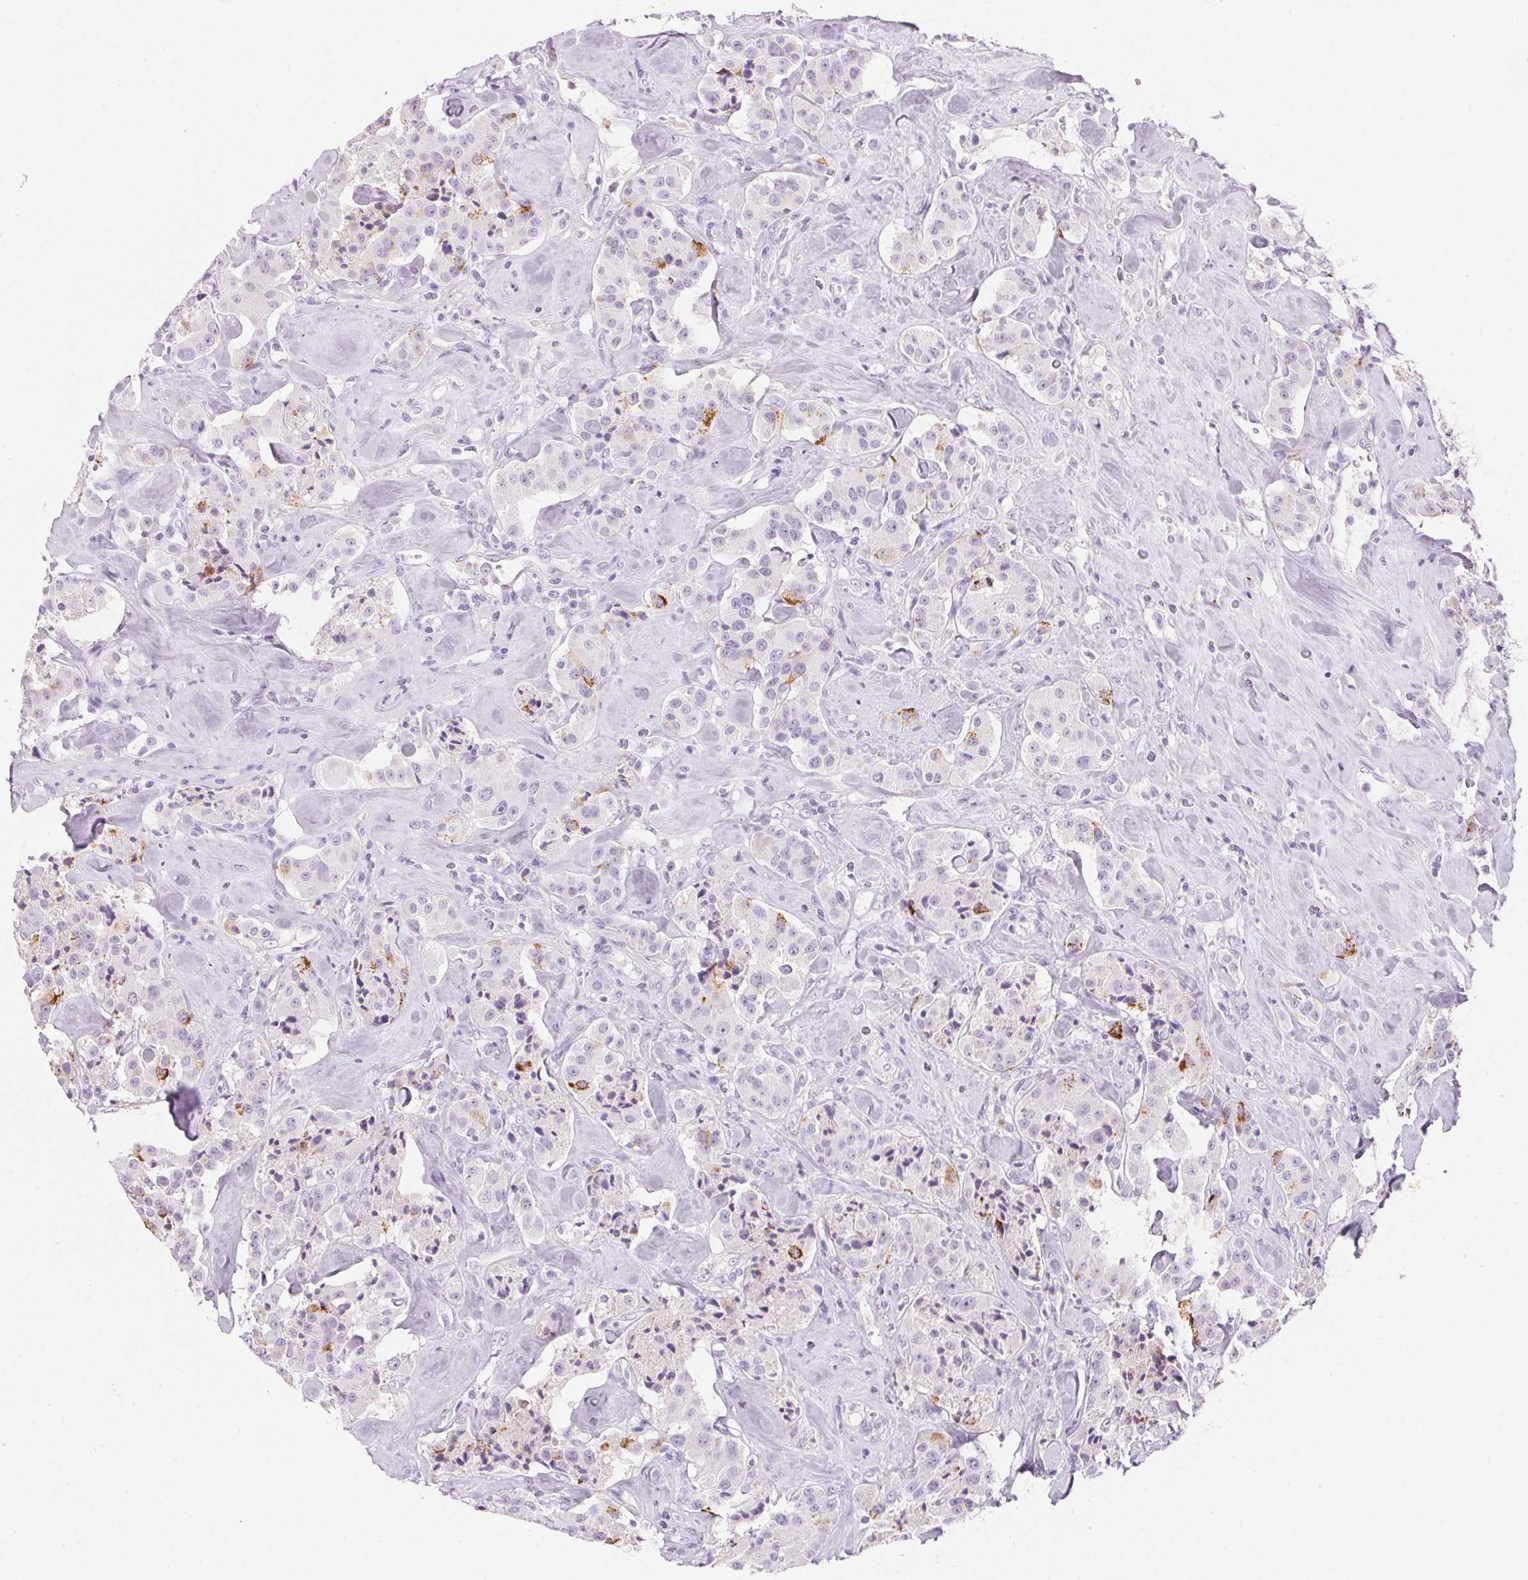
{"staining": {"intensity": "moderate", "quantity": "<25%", "location": "cytoplasmic/membranous"}, "tissue": "carcinoid", "cell_type": "Tumor cells", "image_type": "cancer", "snomed": [{"axis": "morphology", "description": "Carcinoid, malignant, NOS"}, {"axis": "topography", "description": "Pancreas"}], "caption": "Carcinoid was stained to show a protein in brown. There is low levels of moderate cytoplasmic/membranous expression in approximately <25% of tumor cells.", "gene": "IGFBP1", "patient": {"sex": "male", "age": 41}}